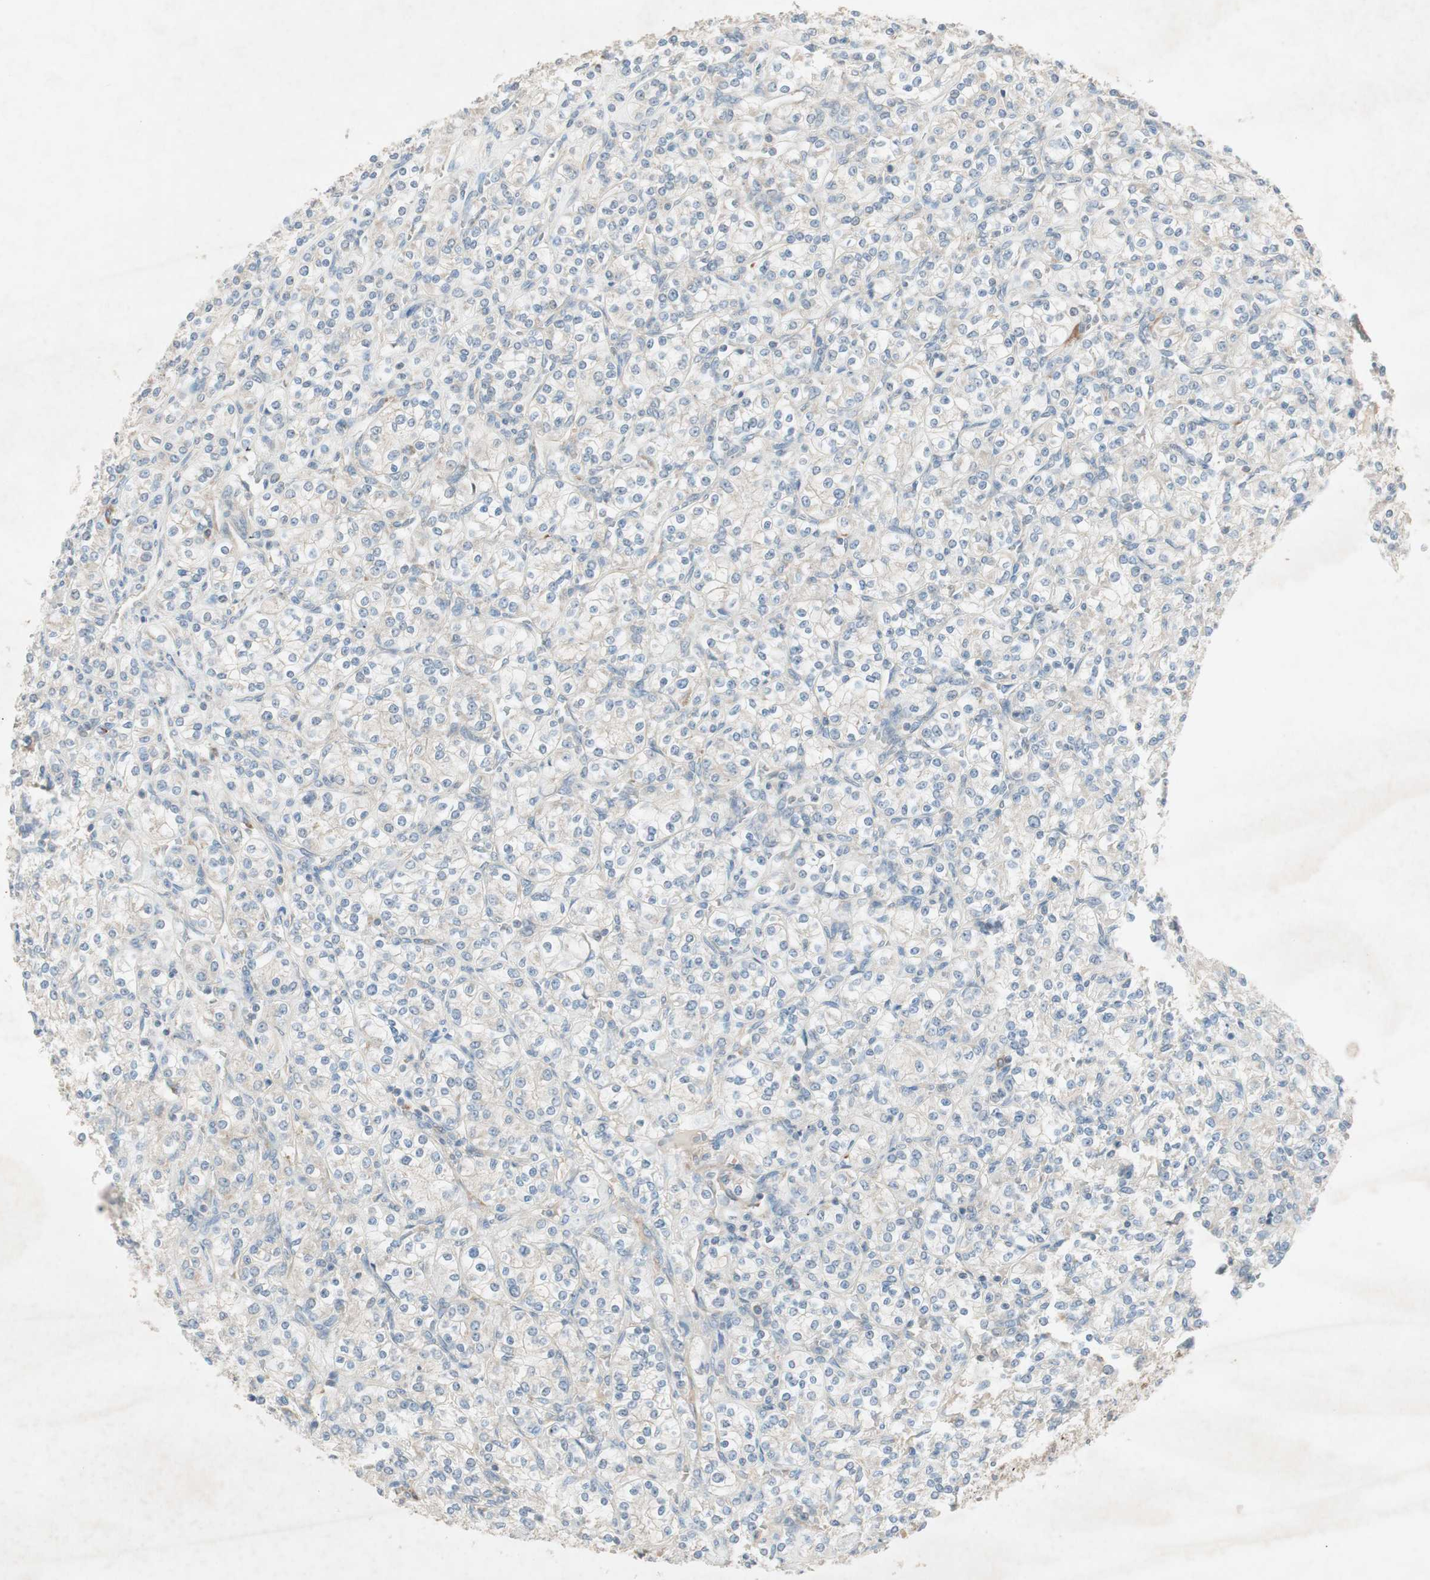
{"staining": {"intensity": "weak", "quantity": "25%-75%", "location": "cytoplasmic/membranous"}, "tissue": "renal cancer", "cell_type": "Tumor cells", "image_type": "cancer", "snomed": [{"axis": "morphology", "description": "Adenocarcinoma, NOS"}, {"axis": "topography", "description": "Kidney"}], "caption": "Immunohistochemistry micrograph of human renal cancer (adenocarcinoma) stained for a protein (brown), which shows low levels of weak cytoplasmic/membranous expression in approximately 25%-75% of tumor cells.", "gene": "RPL23", "patient": {"sex": "male", "age": 77}}